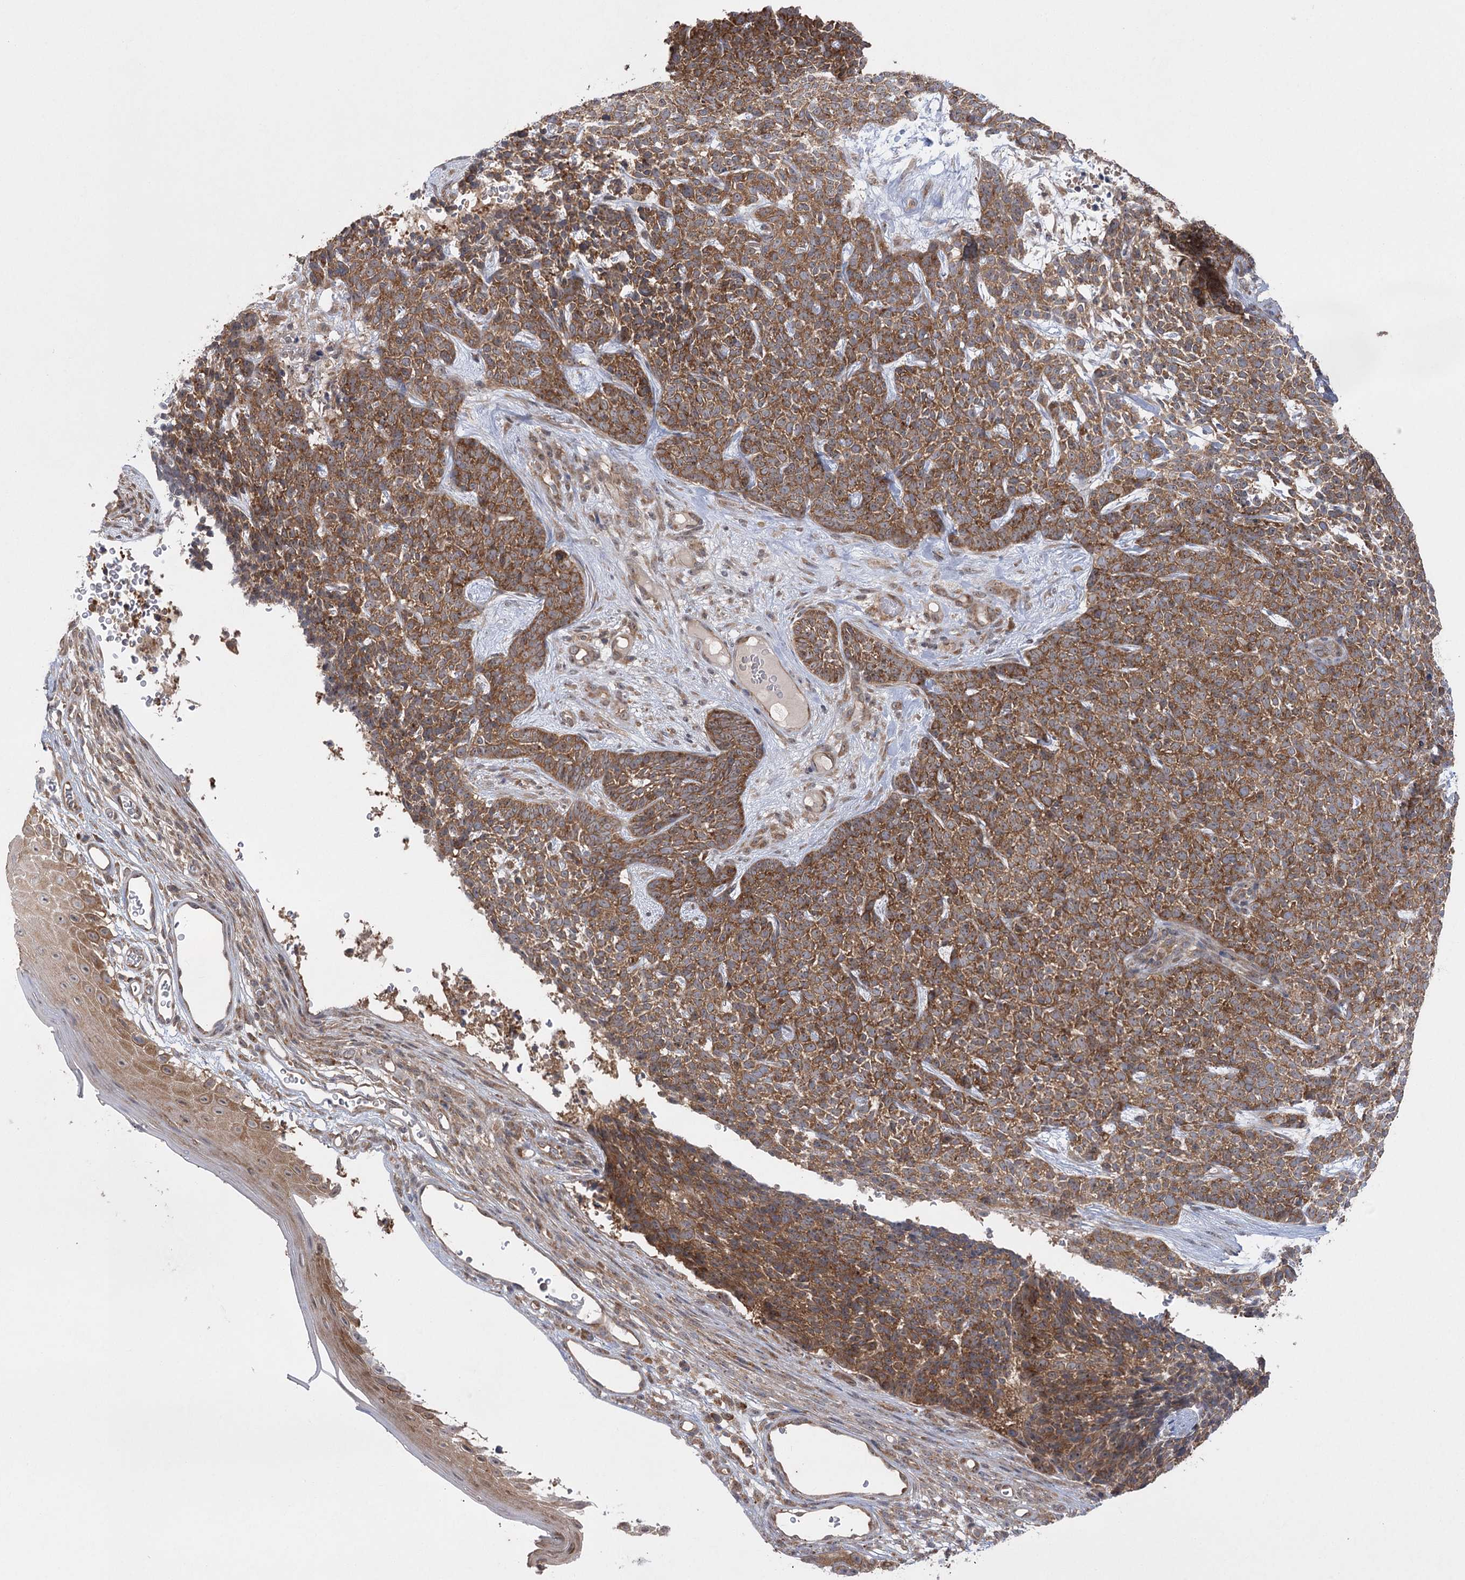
{"staining": {"intensity": "moderate", "quantity": ">75%", "location": "cytoplasmic/membranous"}, "tissue": "skin cancer", "cell_type": "Tumor cells", "image_type": "cancer", "snomed": [{"axis": "morphology", "description": "Basal cell carcinoma"}, {"axis": "topography", "description": "Skin"}], "caption": "Basal cell carcinoma (skin) stained for a protein (brown) displays moderate cytoplasmic/membranous positive positivity in about >75% of tumor cells.", "gene": "EIF3A", "patient": {"sex": "female", "age": 84}}